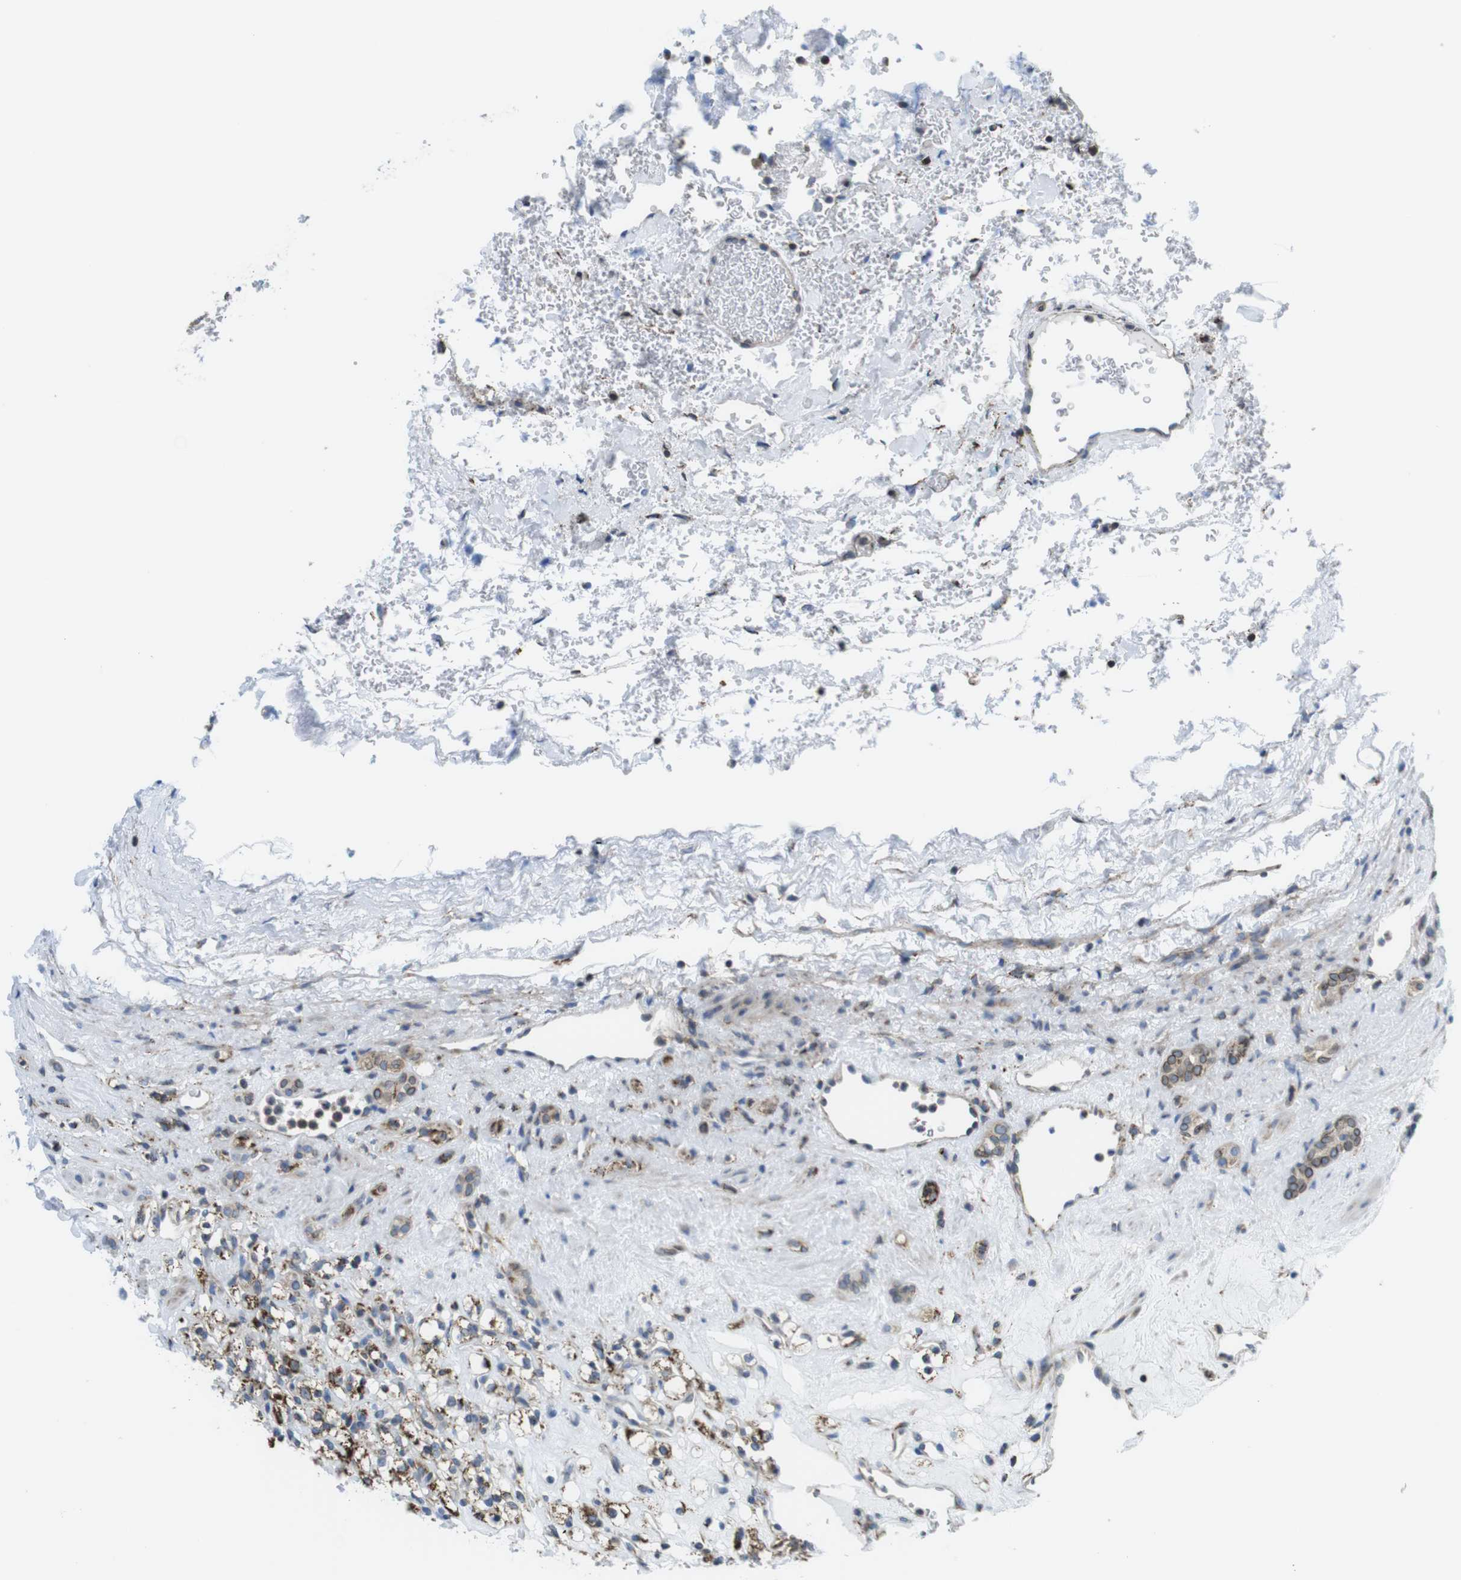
{"staining": {"intensity": "moderate", "quantity": "25%-75%", "location": "cytoplasmic/membranous"}, "tissue": "renal cancer", "cell_type": "Tumor cells", "image_type": "cancer", "snomed": [{"axis": "morphology", "description": "Normal tissue, NOS"}, {"axis": "morphology", "description": "Adenocarcinoma, NOS"}, {"axis": "topography", "description": "Kidney"}], "caption": "This is a micrograph of IHC staining of renal cancer, which shows moderate positivity in the cytoplasmic/membranous of tumor cells.", "gene": "KCNE3", "patient": {"sex": "female", "age": 72}}